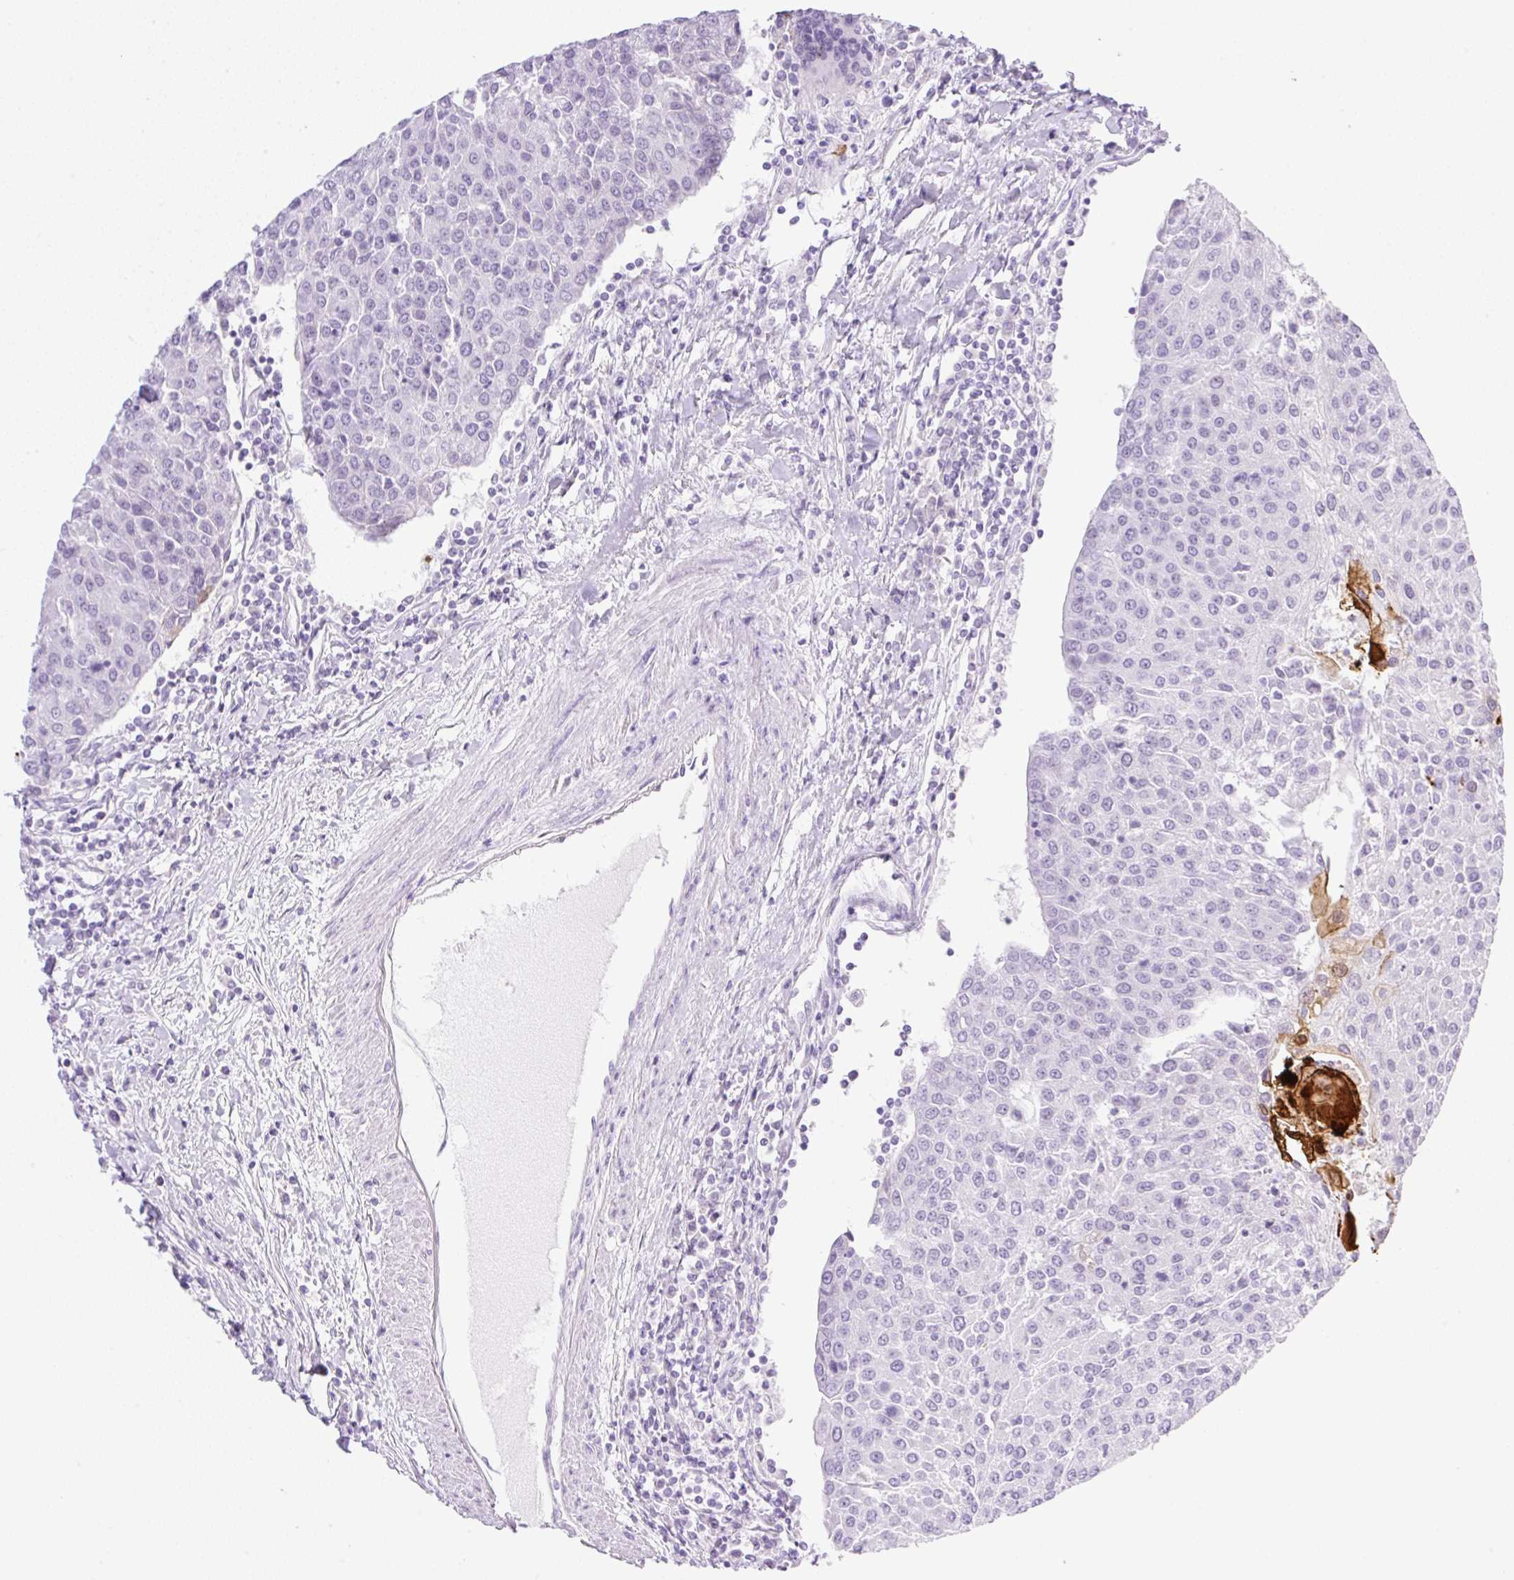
{"staining": {"intensity": "negative", "quantity": "none", "location": "none"}, "tissue": "urothelial cancer", "cell_type": "Tumor cells", "image_type": "cancer", "snomed": [{"axis": "morphology", "description": "Urothelial carcinoma, High grade"}, {"axis": "topography", "description": "Urinary bladder"}], "caption": "Immunohistochemical staining of human urothelial cancer exhibits no significant expression in tumor cells.", "gene": "SPRR4", "patient": {"sex": "female", "age": 85}}